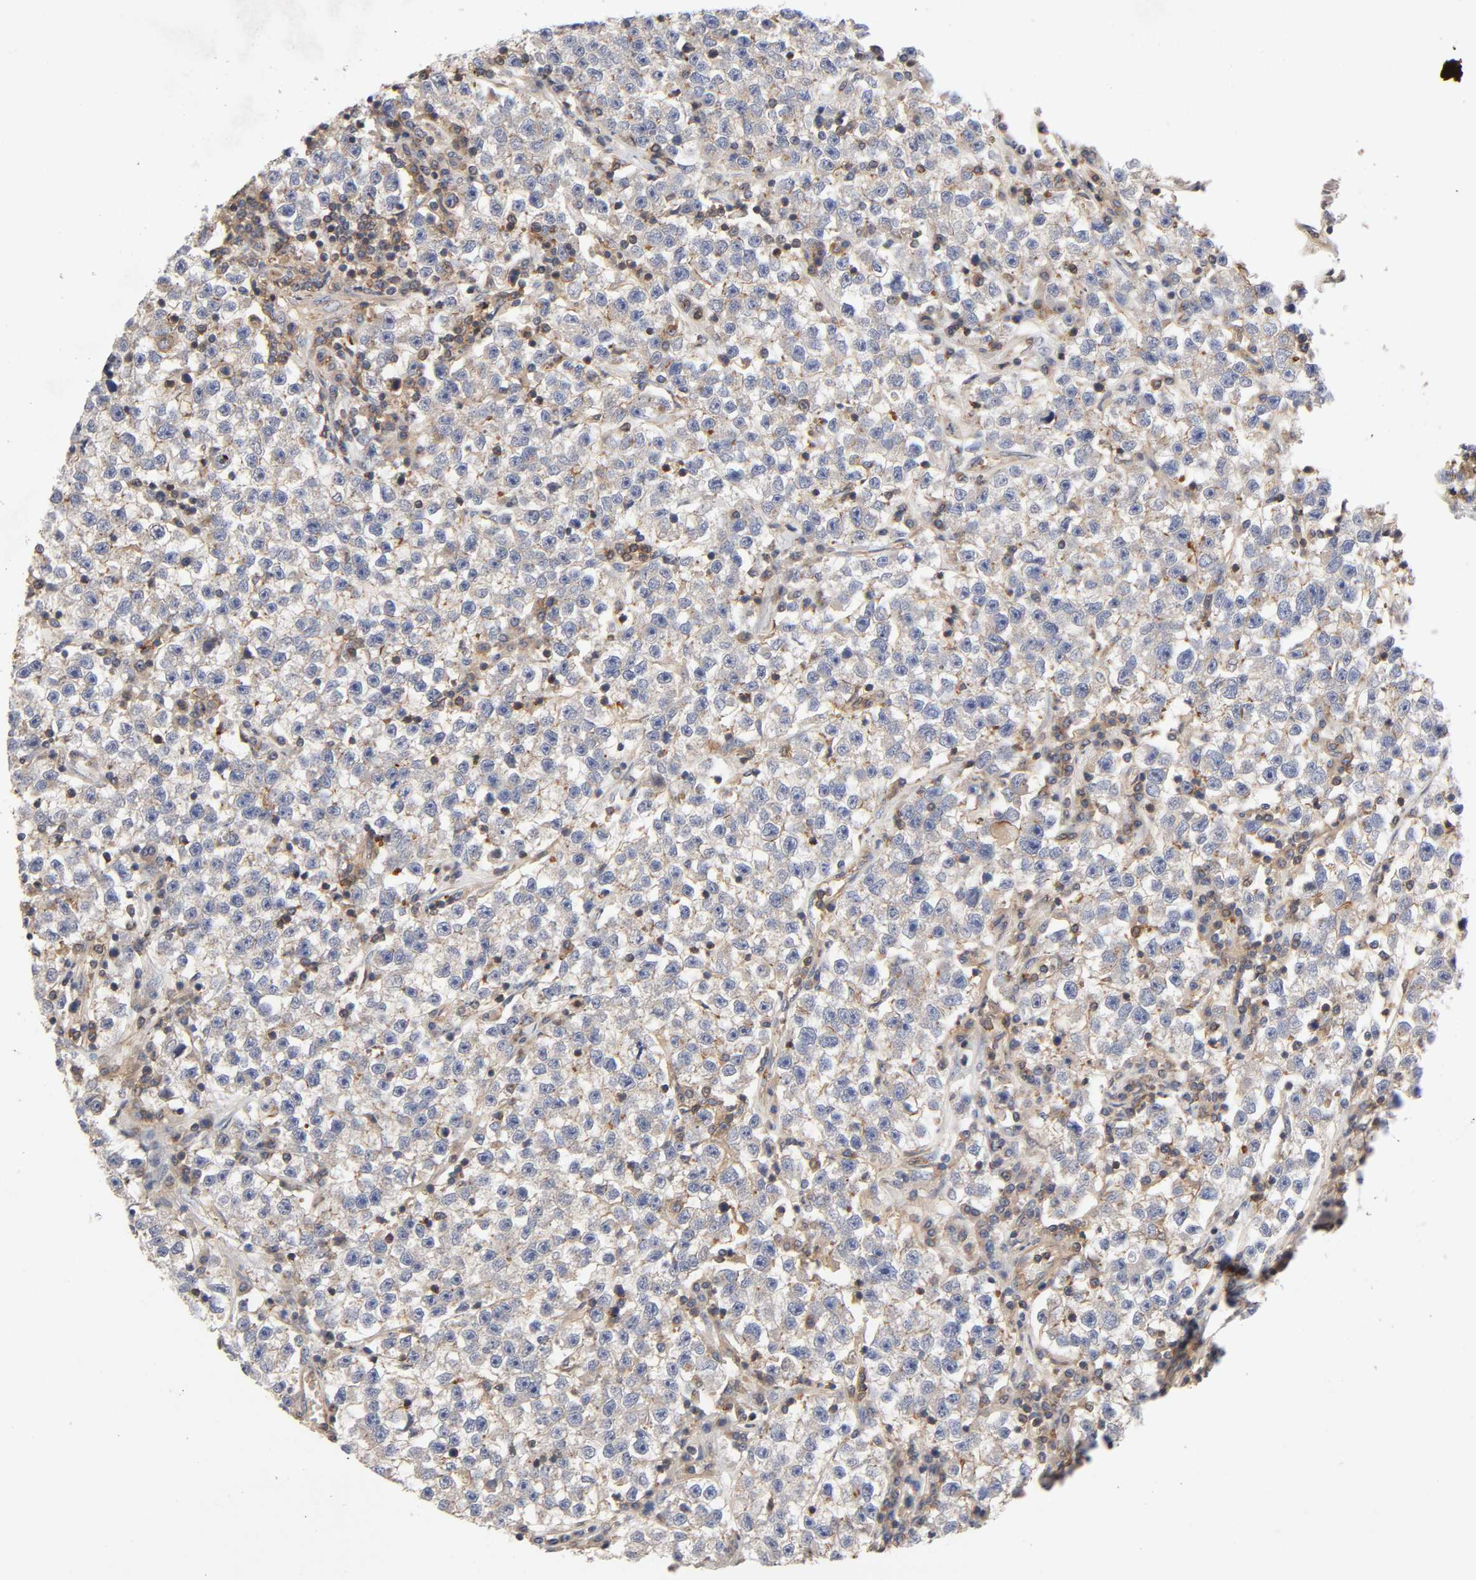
{"staining": {"intensity": "weak", "quantity": "25%-75%", "location": "cytoplasmic/membranous"}, "tissue": "testis cancer", "cell_type": "Tumor cells", "image_type": "cancer", "snomed": [{"axis": "morphology", "description": "Seminoma, NOS"}, {"axis": "topography", "description": "Testis"}], "caption": "A photomicrograph showing weak cytoplasmic/membranous expression in approximately 25%-75% of tumor cells in seminoma (testis), as visualized by brown immunohistochemical staining.", "gene": "LAMTOR2", "patient": {"sex": "male", "age": 22}}